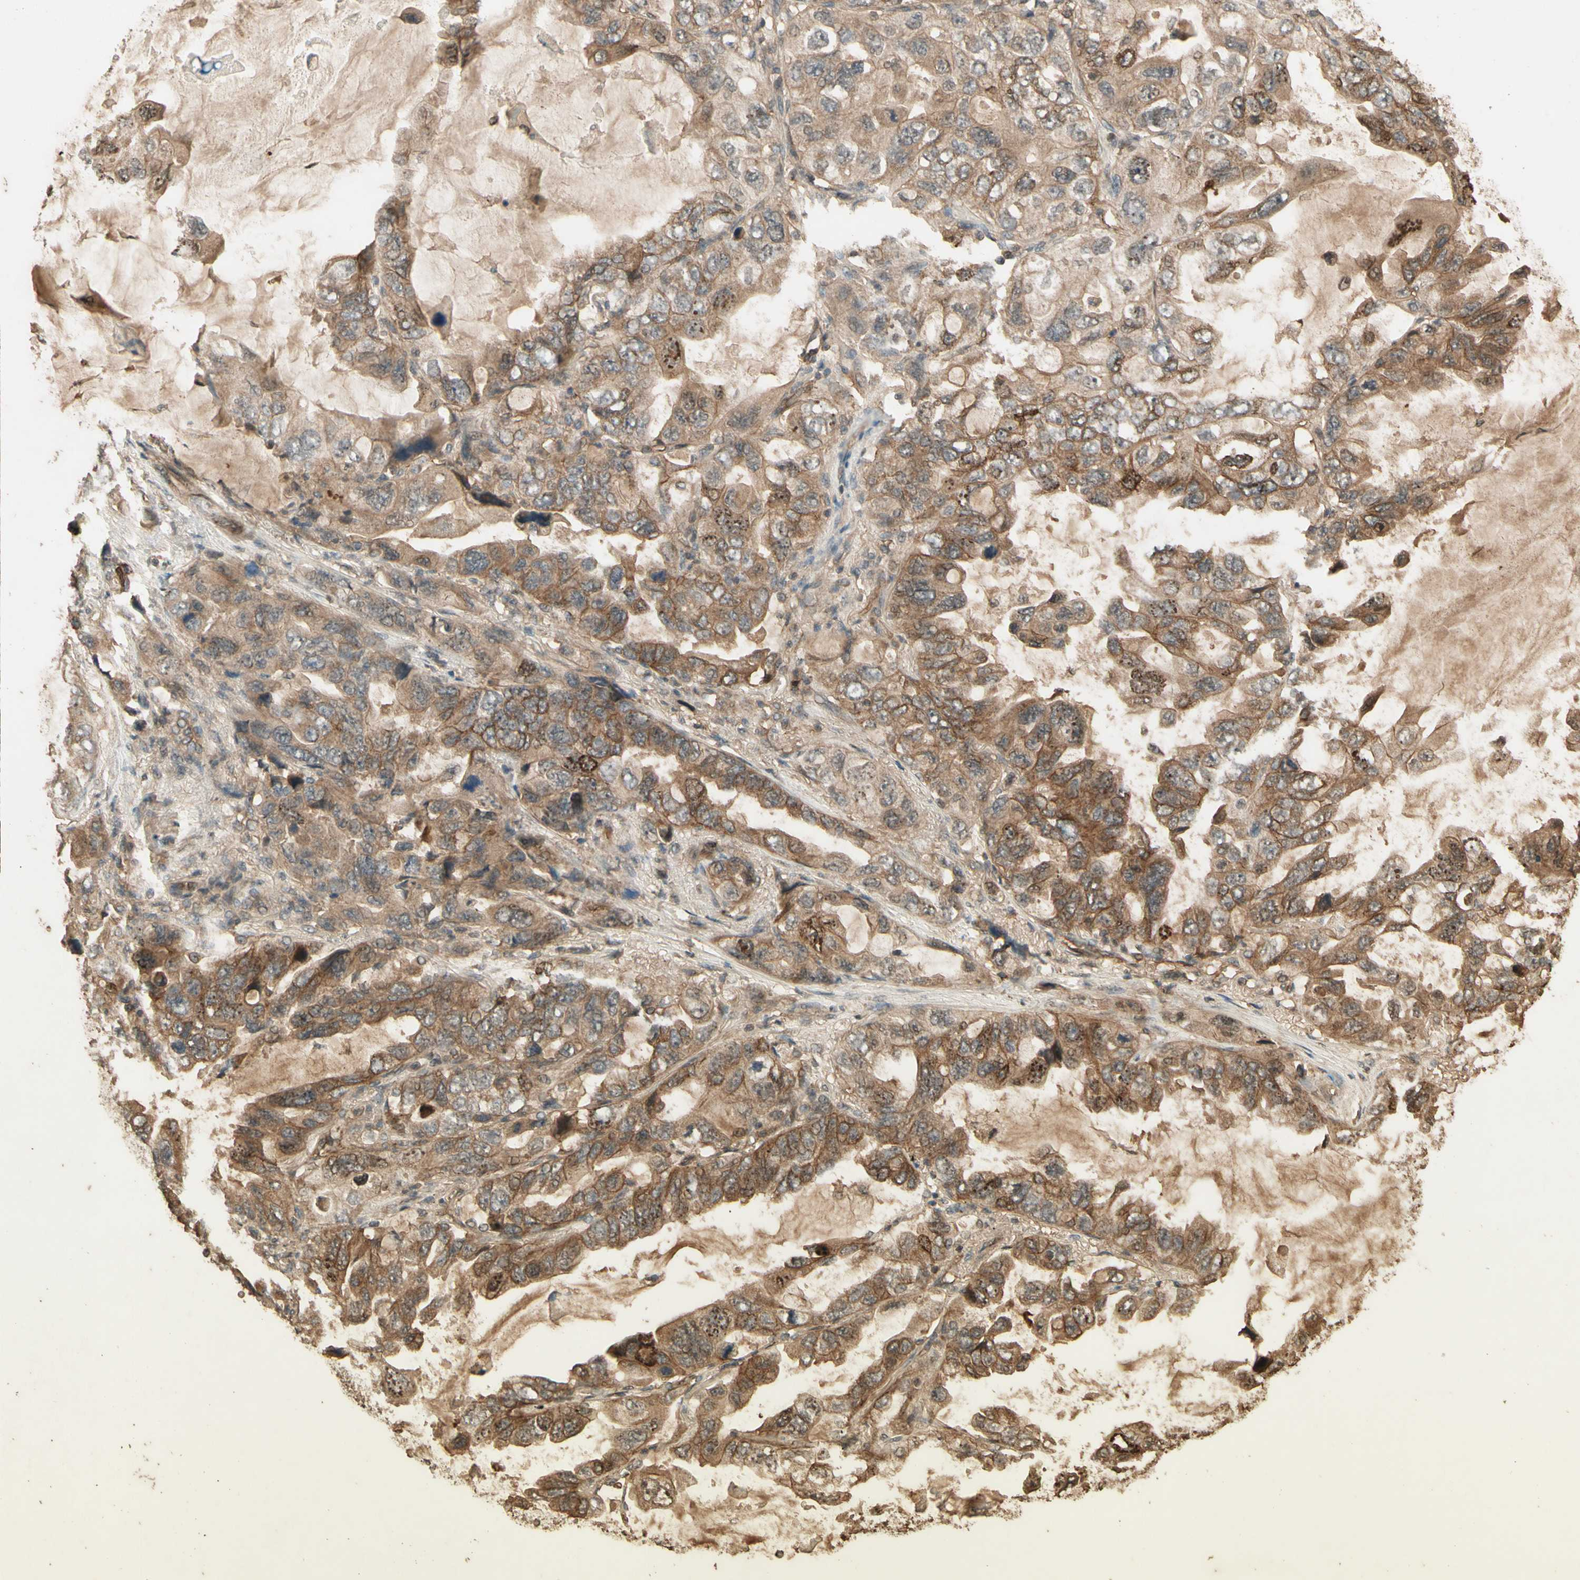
{"staining": {"intensity": "moderate", "quantity": ">75%", "location": "cytoplasmic/membranous"}, "tissue": "lung cancer", "cell_type": "Tumor cells", "image_type": "cancer", "snomed": [{"axis": "morphology", "description": "Squamous cell carcinoma, NOS"}, {"axis": "topography", "description": "Lung"}], "caption": "Immunohistochemistry (DAB (3,3'-diaminobenzidine)) staining of human lung squamous cell carcinoma exhibits moderate cytoplasmic/membranous protein staining in approximately >75% of tumor cells.", "gene": "SMAD9", "patient": {"sex": "female", "age": 73}}